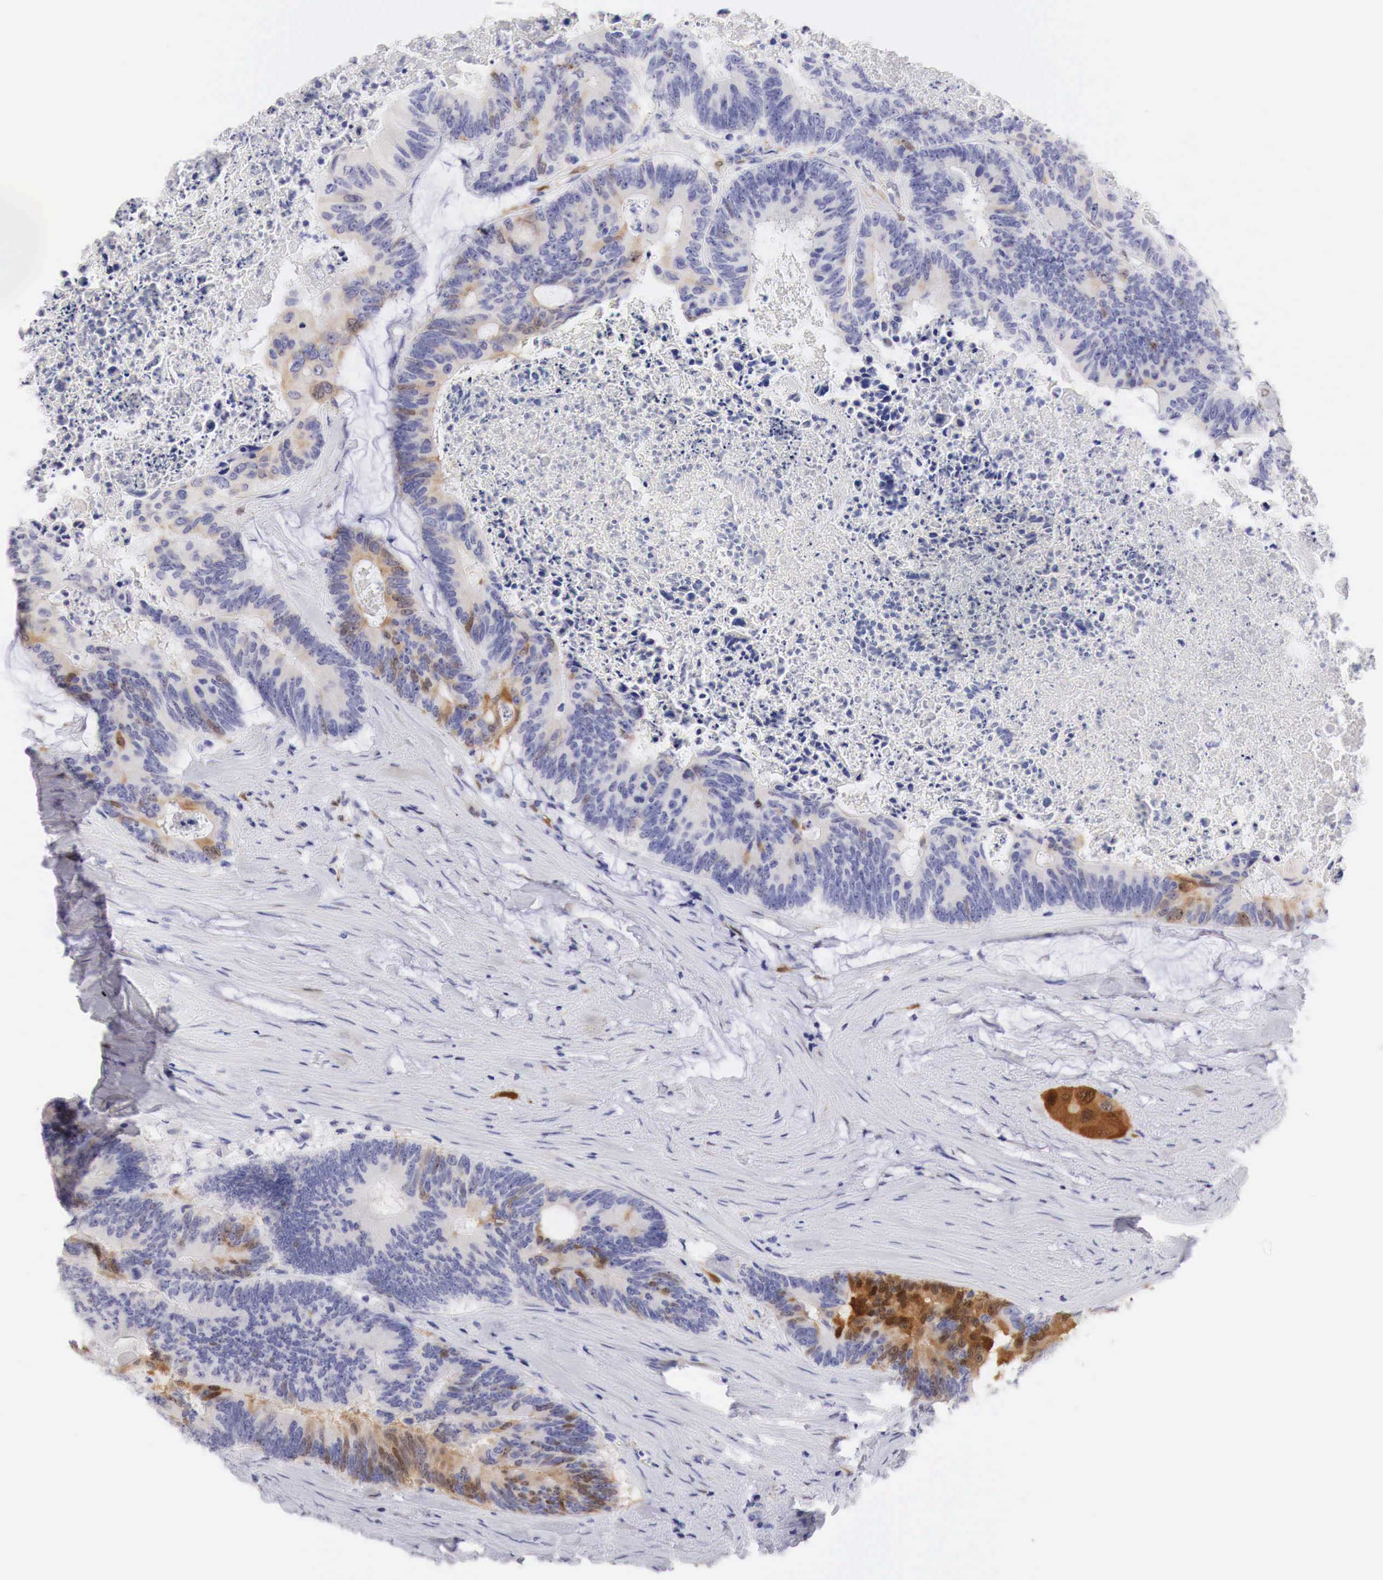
{"staining": {"intensity": "moderate", "quantity": "<25%", "location": "cytoplasmic/membranous"}, "tissue": "colorectal cancer", "cell_type": "Tumor cells", "image_type": "cancer", "snomed": [{"axis": "morphology", "description": "Adenocarcinoma, NOS"}, {"axis": "topography", "description": "Colon"}], "caption": "IHC of adenocarcinoma (colorectal) displays low levels of moderate cytoplasmic/membranous expression in approximately <25% of tumor cells.", "gene": "CDKN2A", "patient": {"sex": "male", "age": 65}}